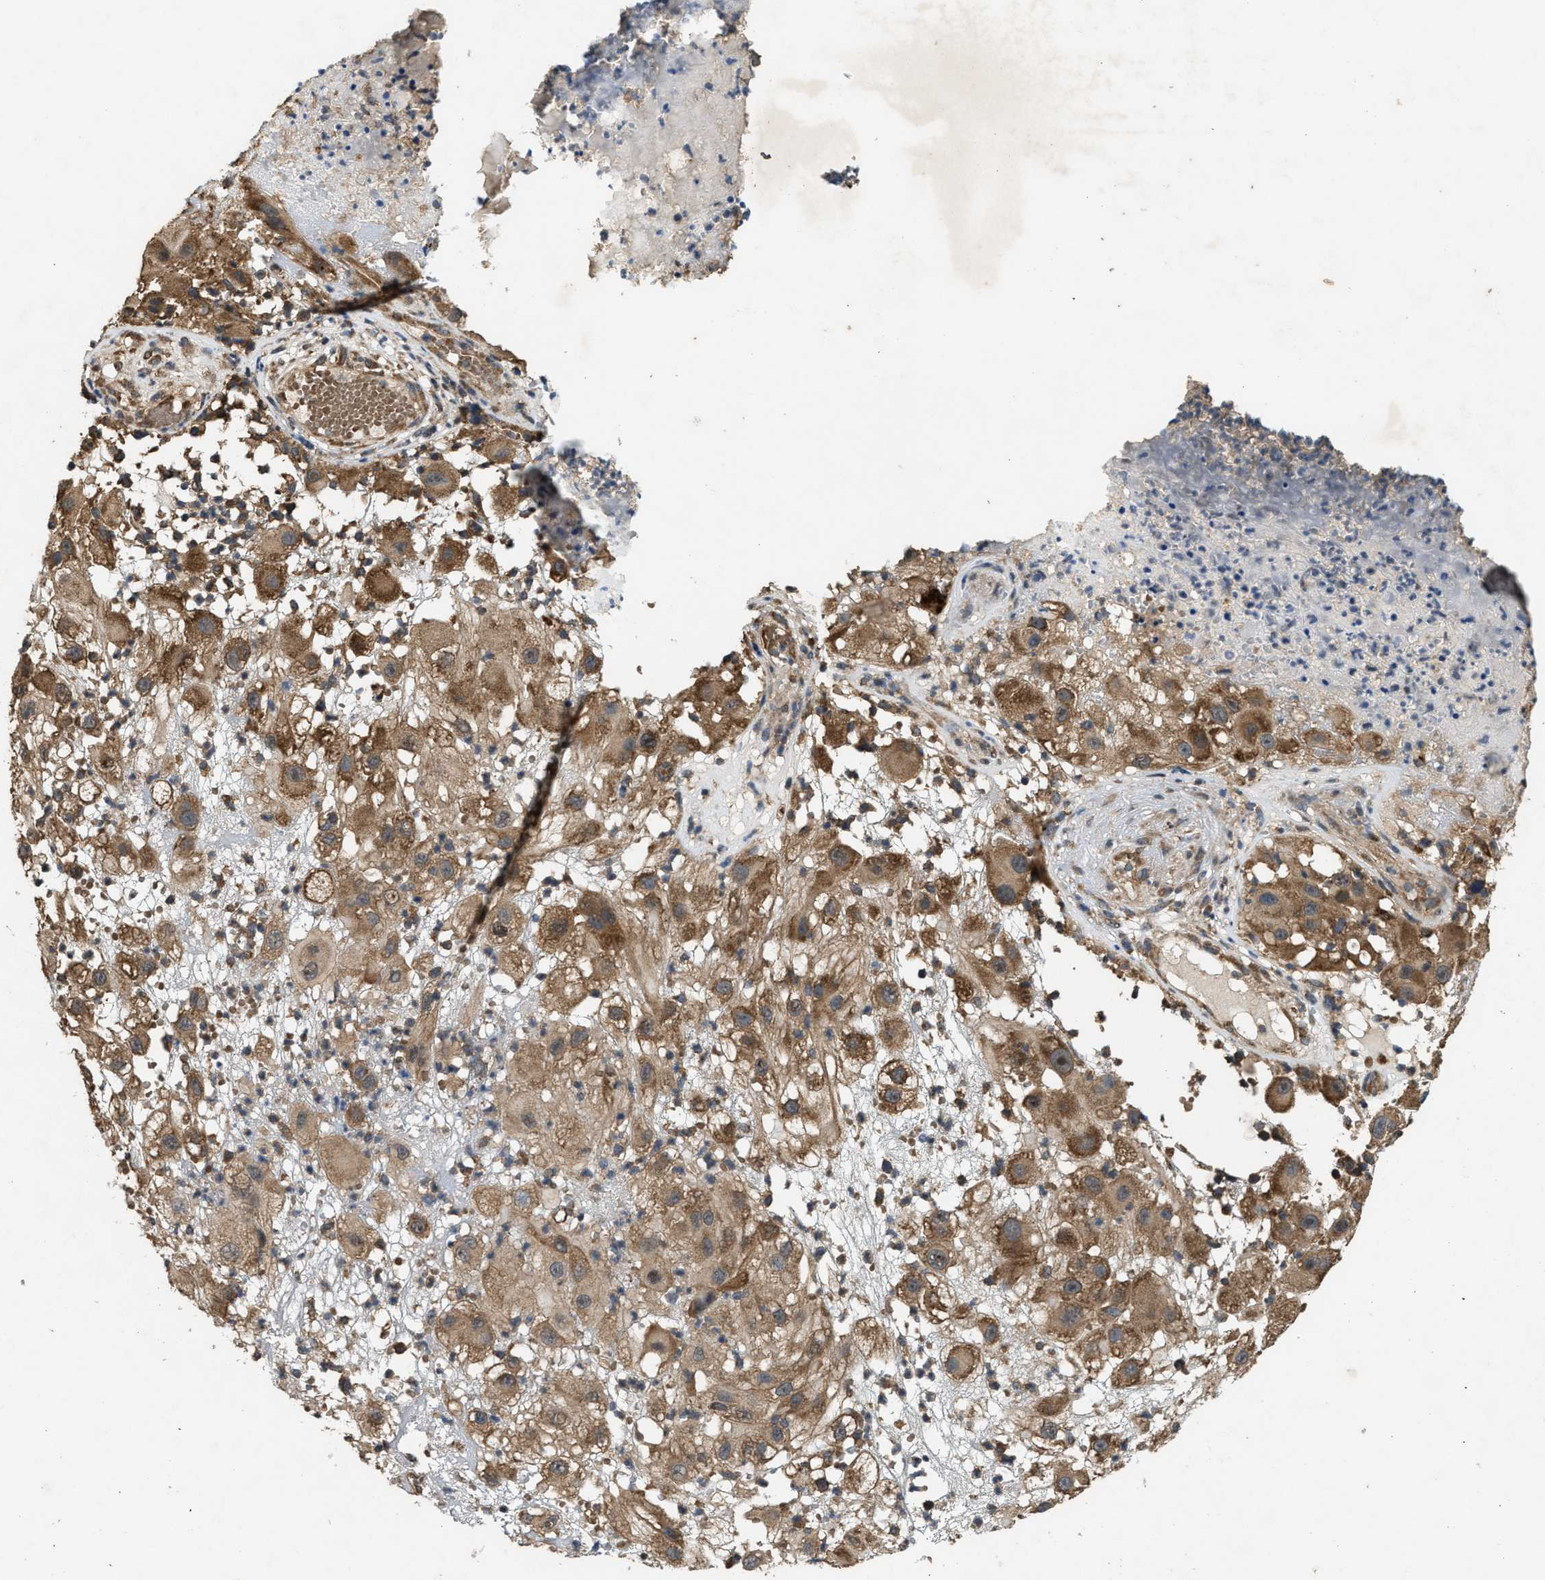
{"staining": {"intensity": "moderate", "quantity": ">75%", "location": "cytoplasmic/membranous"}, "tissue": "melanoma", "cell_type": "Tumor cells", "image_type": "cancer", "snomed": [{"axis": "morphology", "description": "Malignant melanoma, NOS"}, {"axis": "topography", "description": "Skin"}], "caption": "Human melanoma stained with a protein marker displays moderate staining in tumor cells.", "gene": "ARHGEF5", "patient": {"sex": "female", "age": 81}}